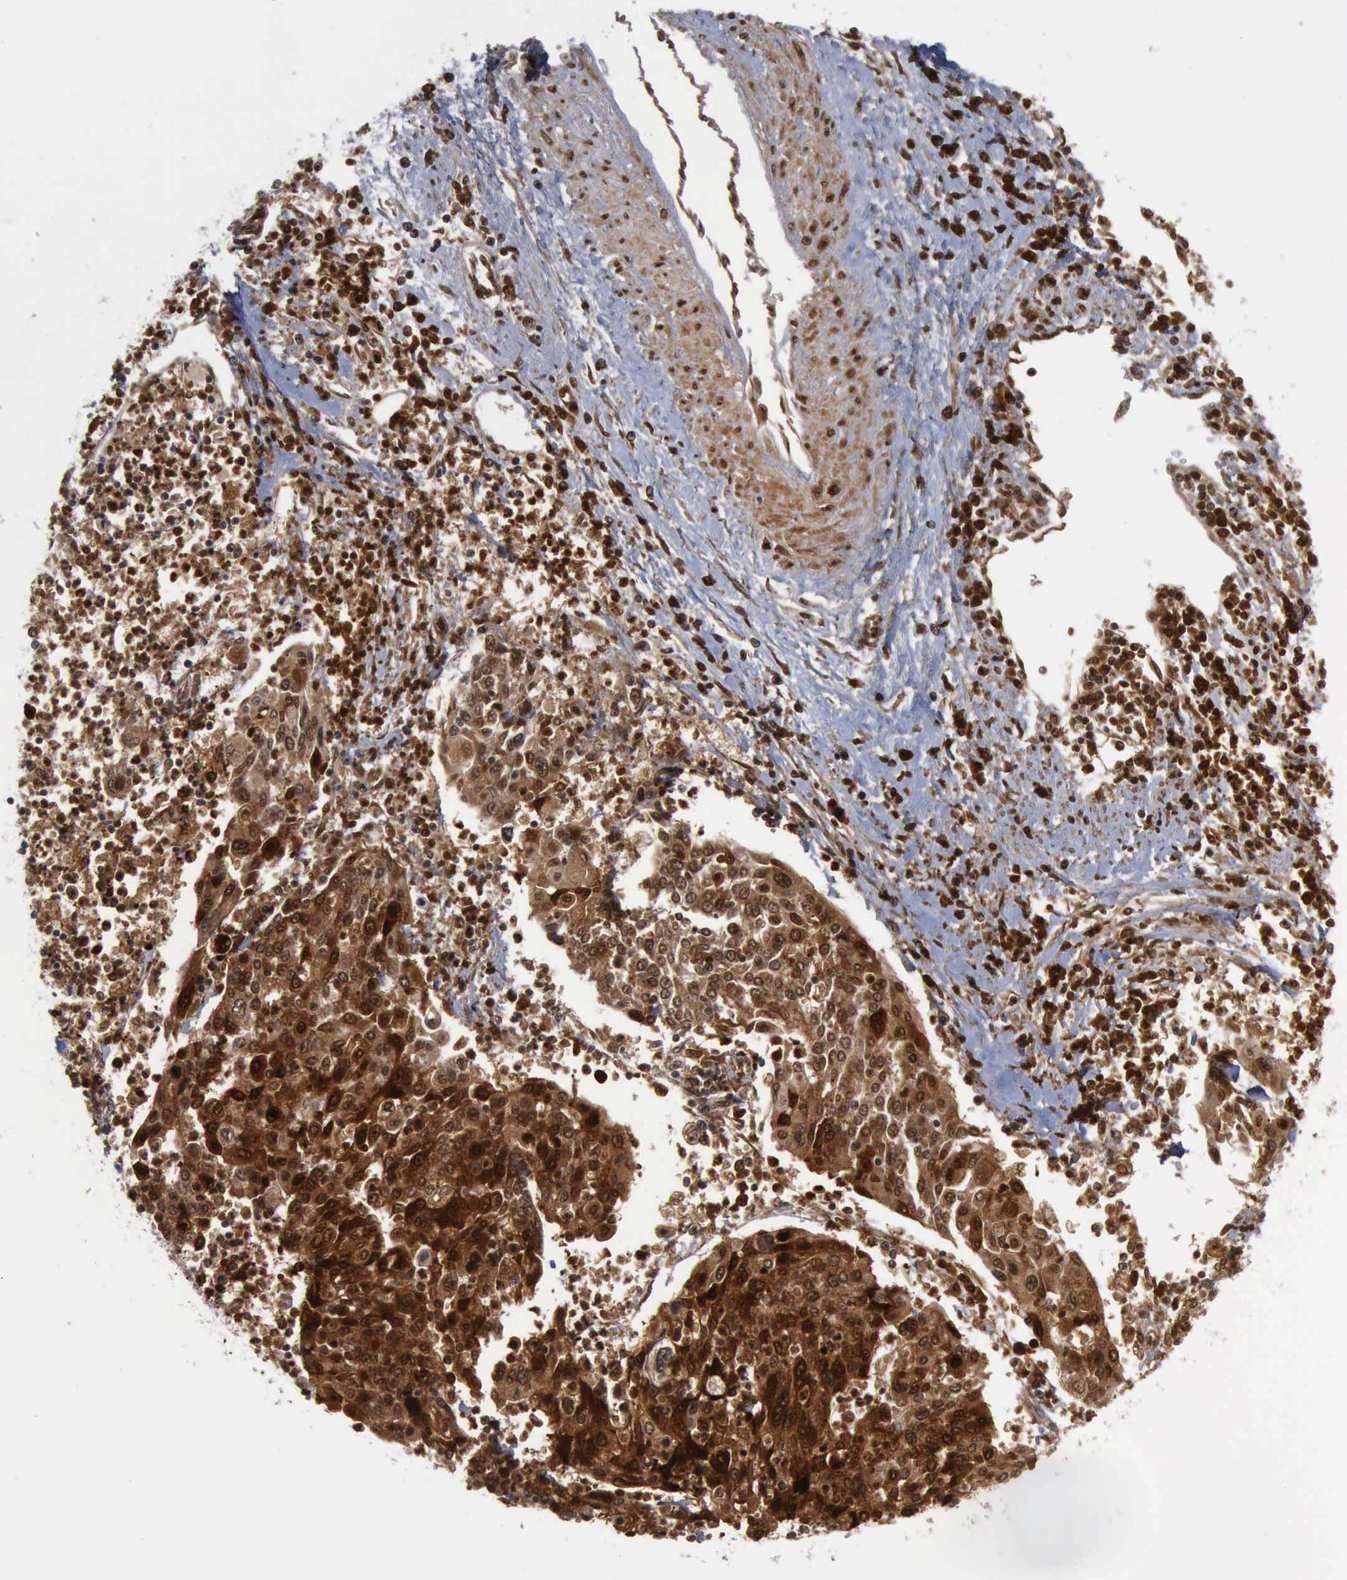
{"staining": {"intensity": "strong", "quantity": ">75%", "location": "cytoplasmic/membranous"}, "tissue": "cervical cancer", "cell_type": "Tumor cells", "image_type": "cancer", "snomed": [{"axis": "morphology", "description": "Squamous cell carcinoma, NOS"}, {"axis": "topography", "description": "Cervix"}], "caption": "Tumor cells exhibit high levels of strong cytoplasmic/membranous staining in about >75% of cells in cervical cancer.", "gene": "CSTA", "patient": {"sex": "female", "age": 40}}